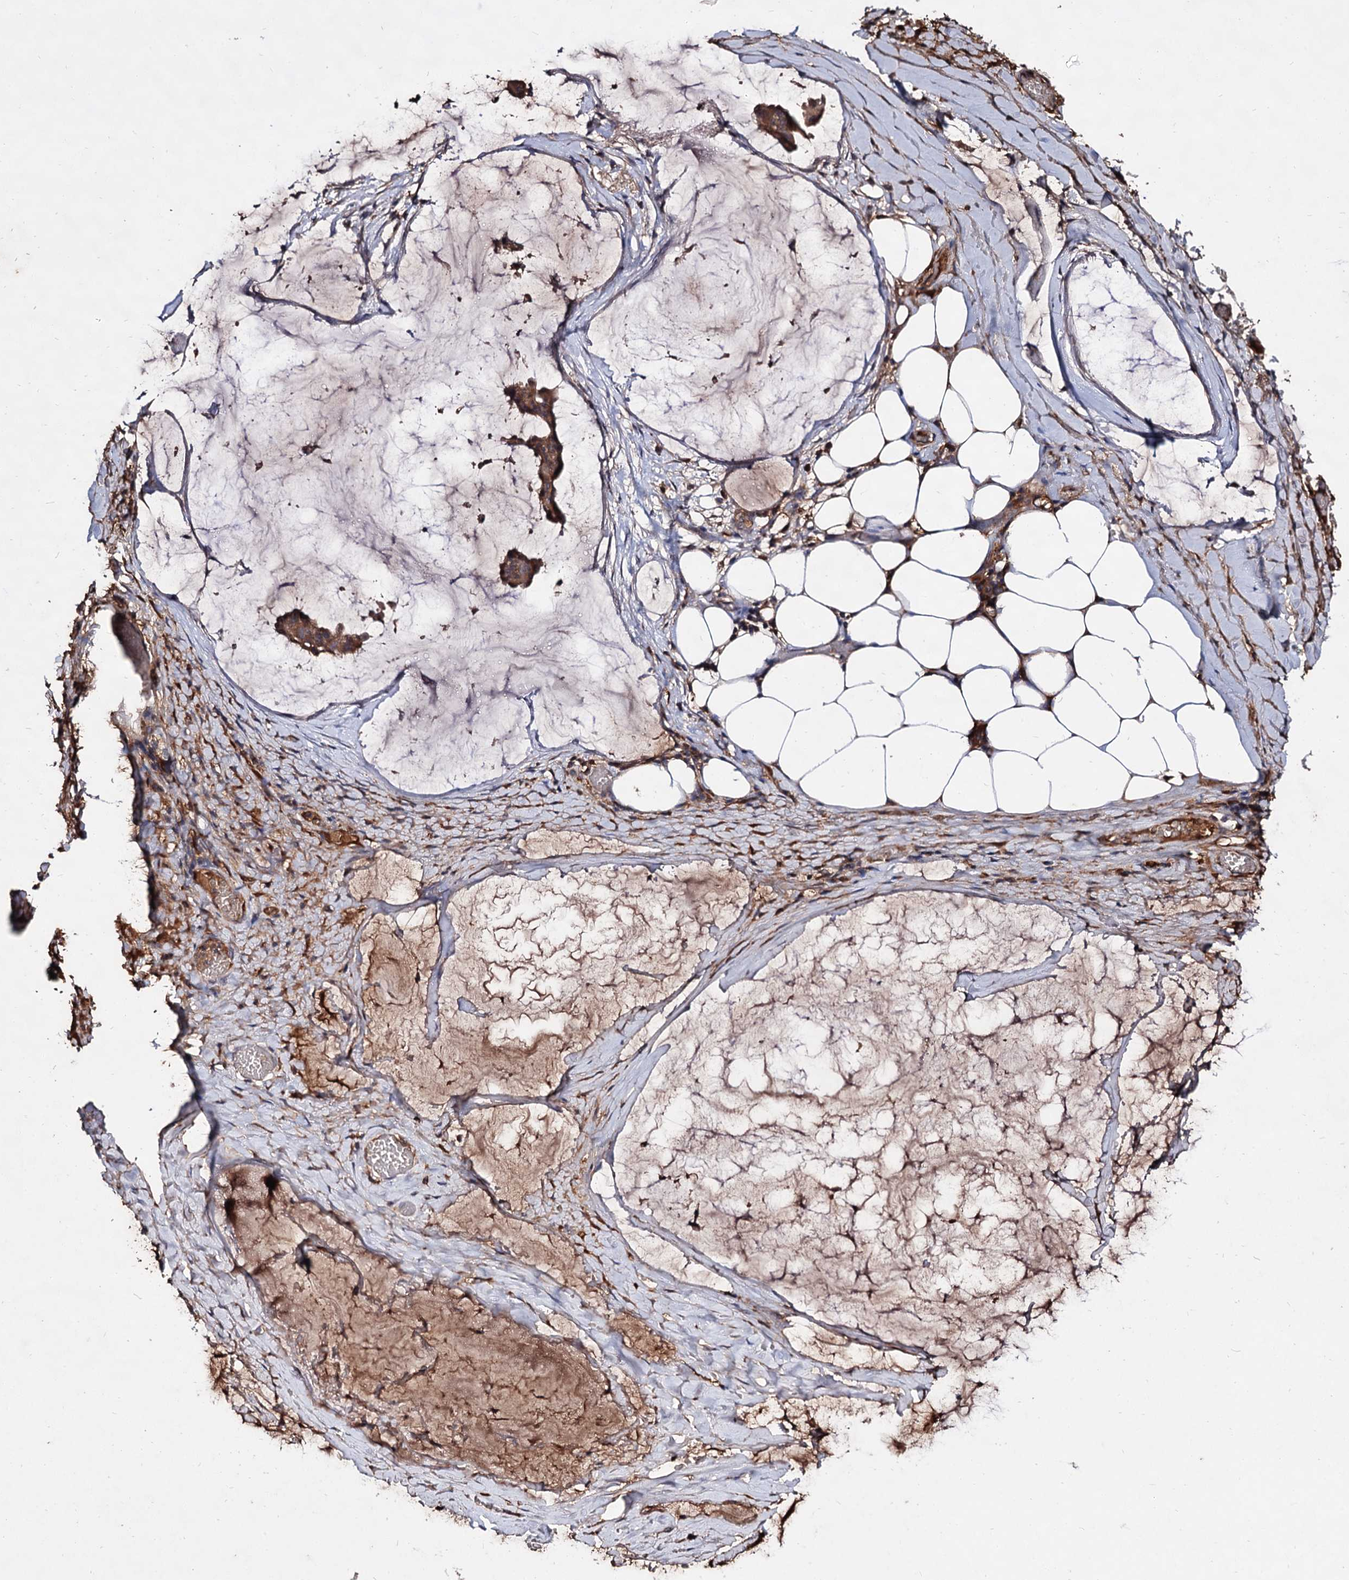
{"staining": {"intensity": "moderate", "quantity": ">75%", "location": "cytoplasmic/membranous"}, "tissue": "ovarian cancer", "cell_type": "Tumor cells", "image_type": "cancer", "snomed": [{"axis": "morphology", "description": "Cystadenocarcinoma, mucinous, NOS"}, {"axis": "topography", "description": "Ovary"}], "caption": "High-power microscopy captured an immunohistochemistry photomicrograph of ovarian cancer (mucinous cystadenocarcinoma), revealing moderate cytoplasmic/membranous expression in about >75% of tumor cells.", "gene": "ARFIP2", "patient": {"sex": "female", "age": 73}}